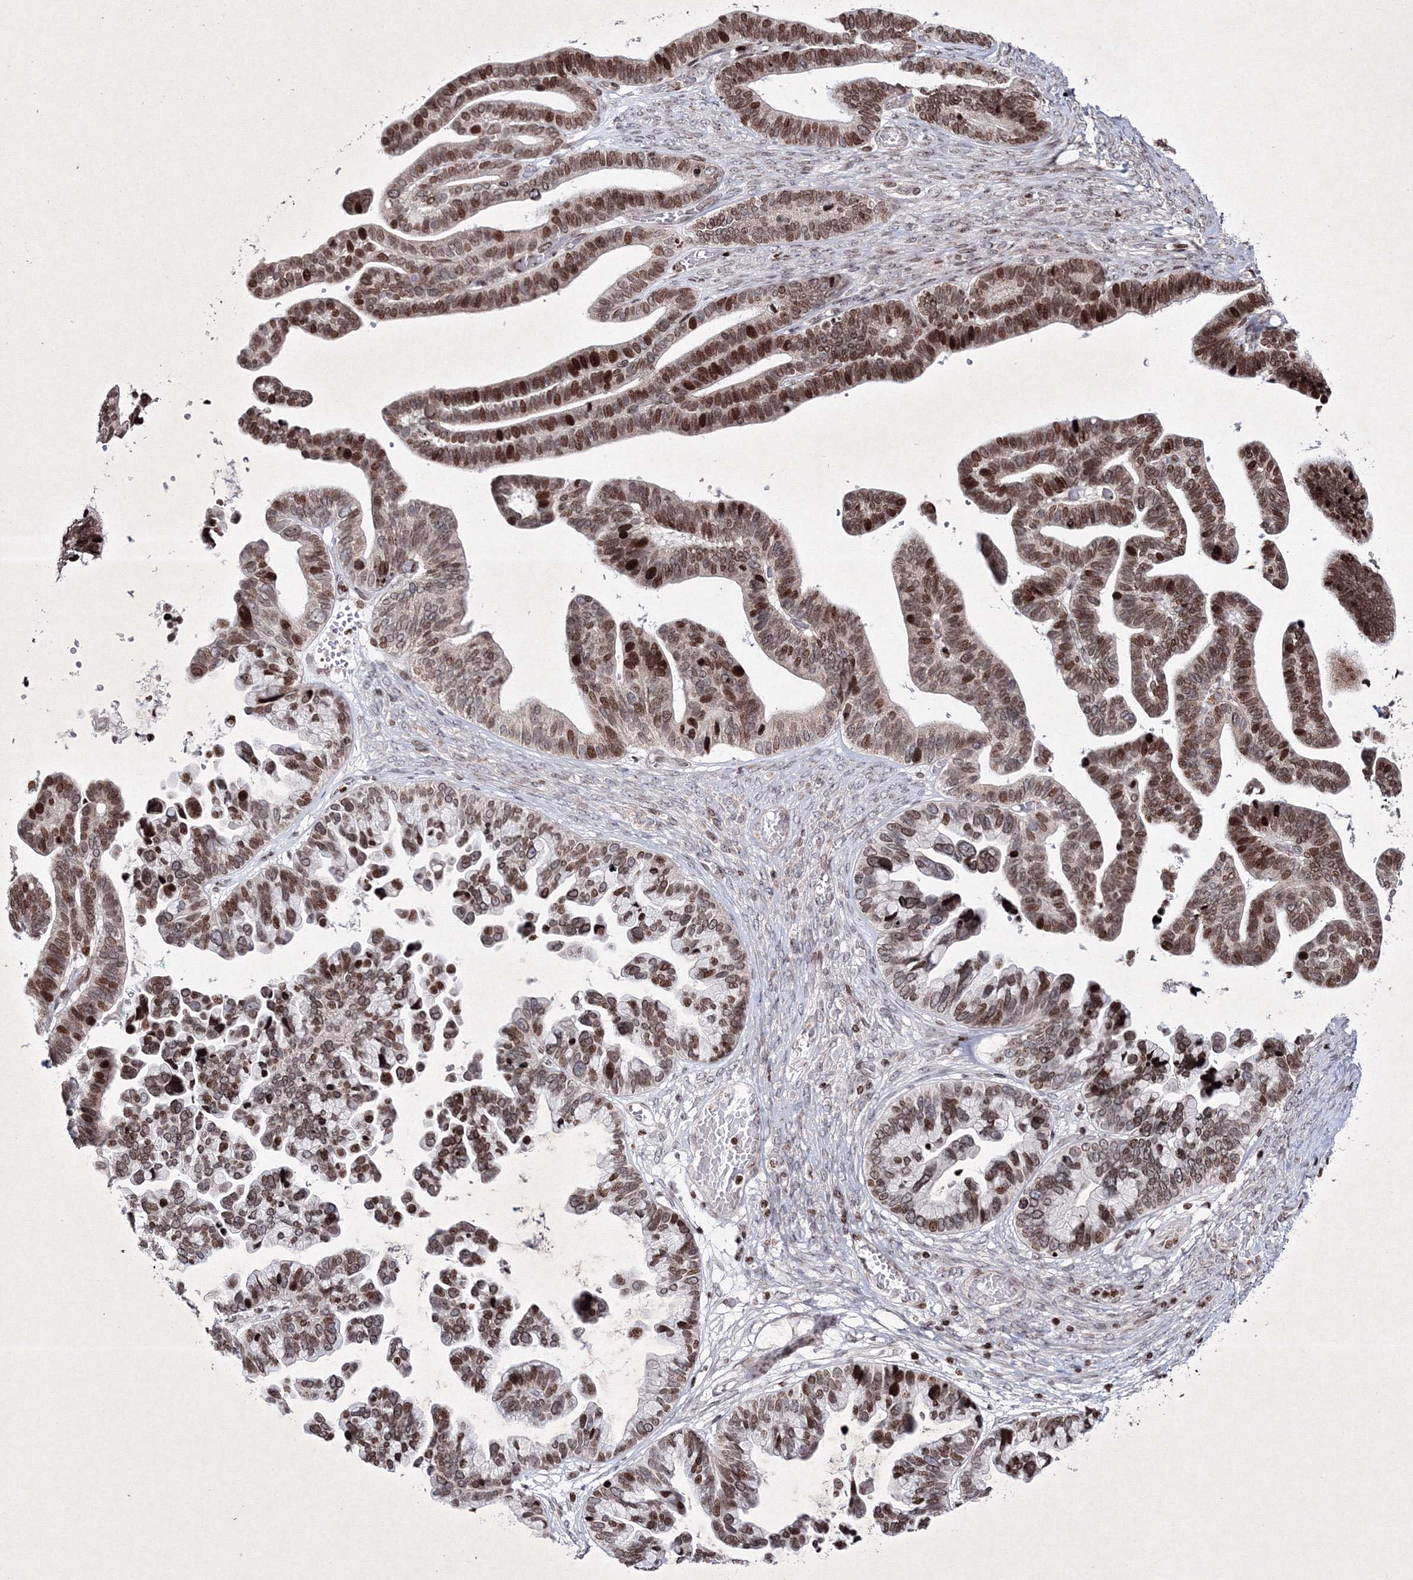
{"staining": {"intensity": "moderate", "quantity": ">75%", "location": "nuclear"}, "tissue": "ovarian cancer", "cell_type": "Tumor cells", "image_type": "cancer", "snomed": [{"axis": "morphology", "description": "Cystadenocarcinoma, serous, NOS"}, {"axis": "topography", "description": "Ovary"}], "caption": "Moderate nuclear protein expression is present in about >75% of tumor cells in ovarian serous cystadenocarcinoma.", "gene": "SMIM29", "patient": {"sex": "female", "age": 56}}